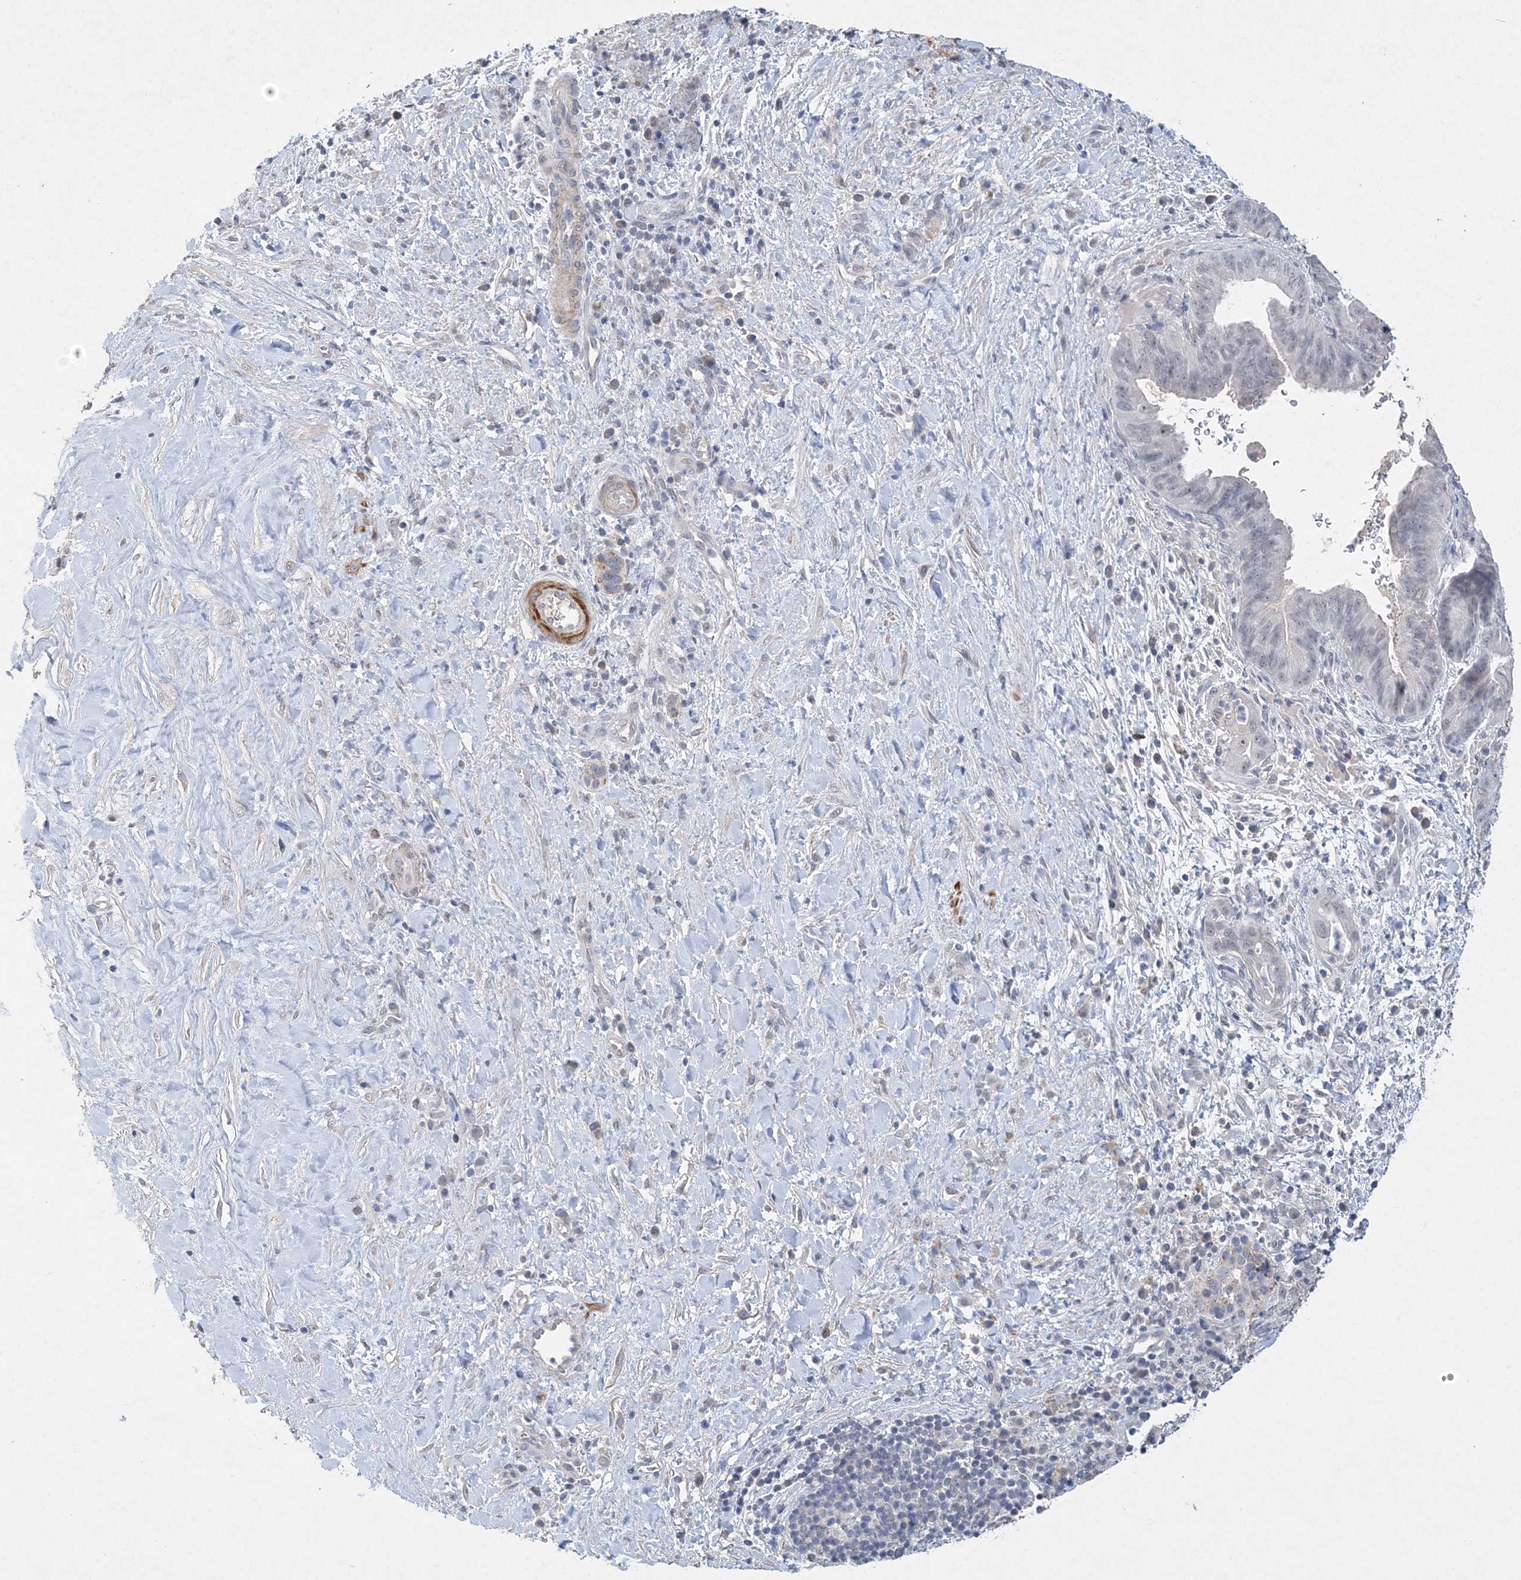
{"staining": {"intensity": "negative", "quantity": "none", "location": "none"}, "tissue": "pancreatic cancer", "cell_type": "Tumor cells", "image_type": "cancer", "snomed": [{"axis": "morphology", "description": "Adenocarcinoma, NOS"}, {"axis": "topography", "description": "Pancreas"}], "caption": "There is no significant expression in tumor cells of adenocarcinoma (pancreatic).", "gene": "C11orf58", "patient": {"sex": "male", "age": 75}}